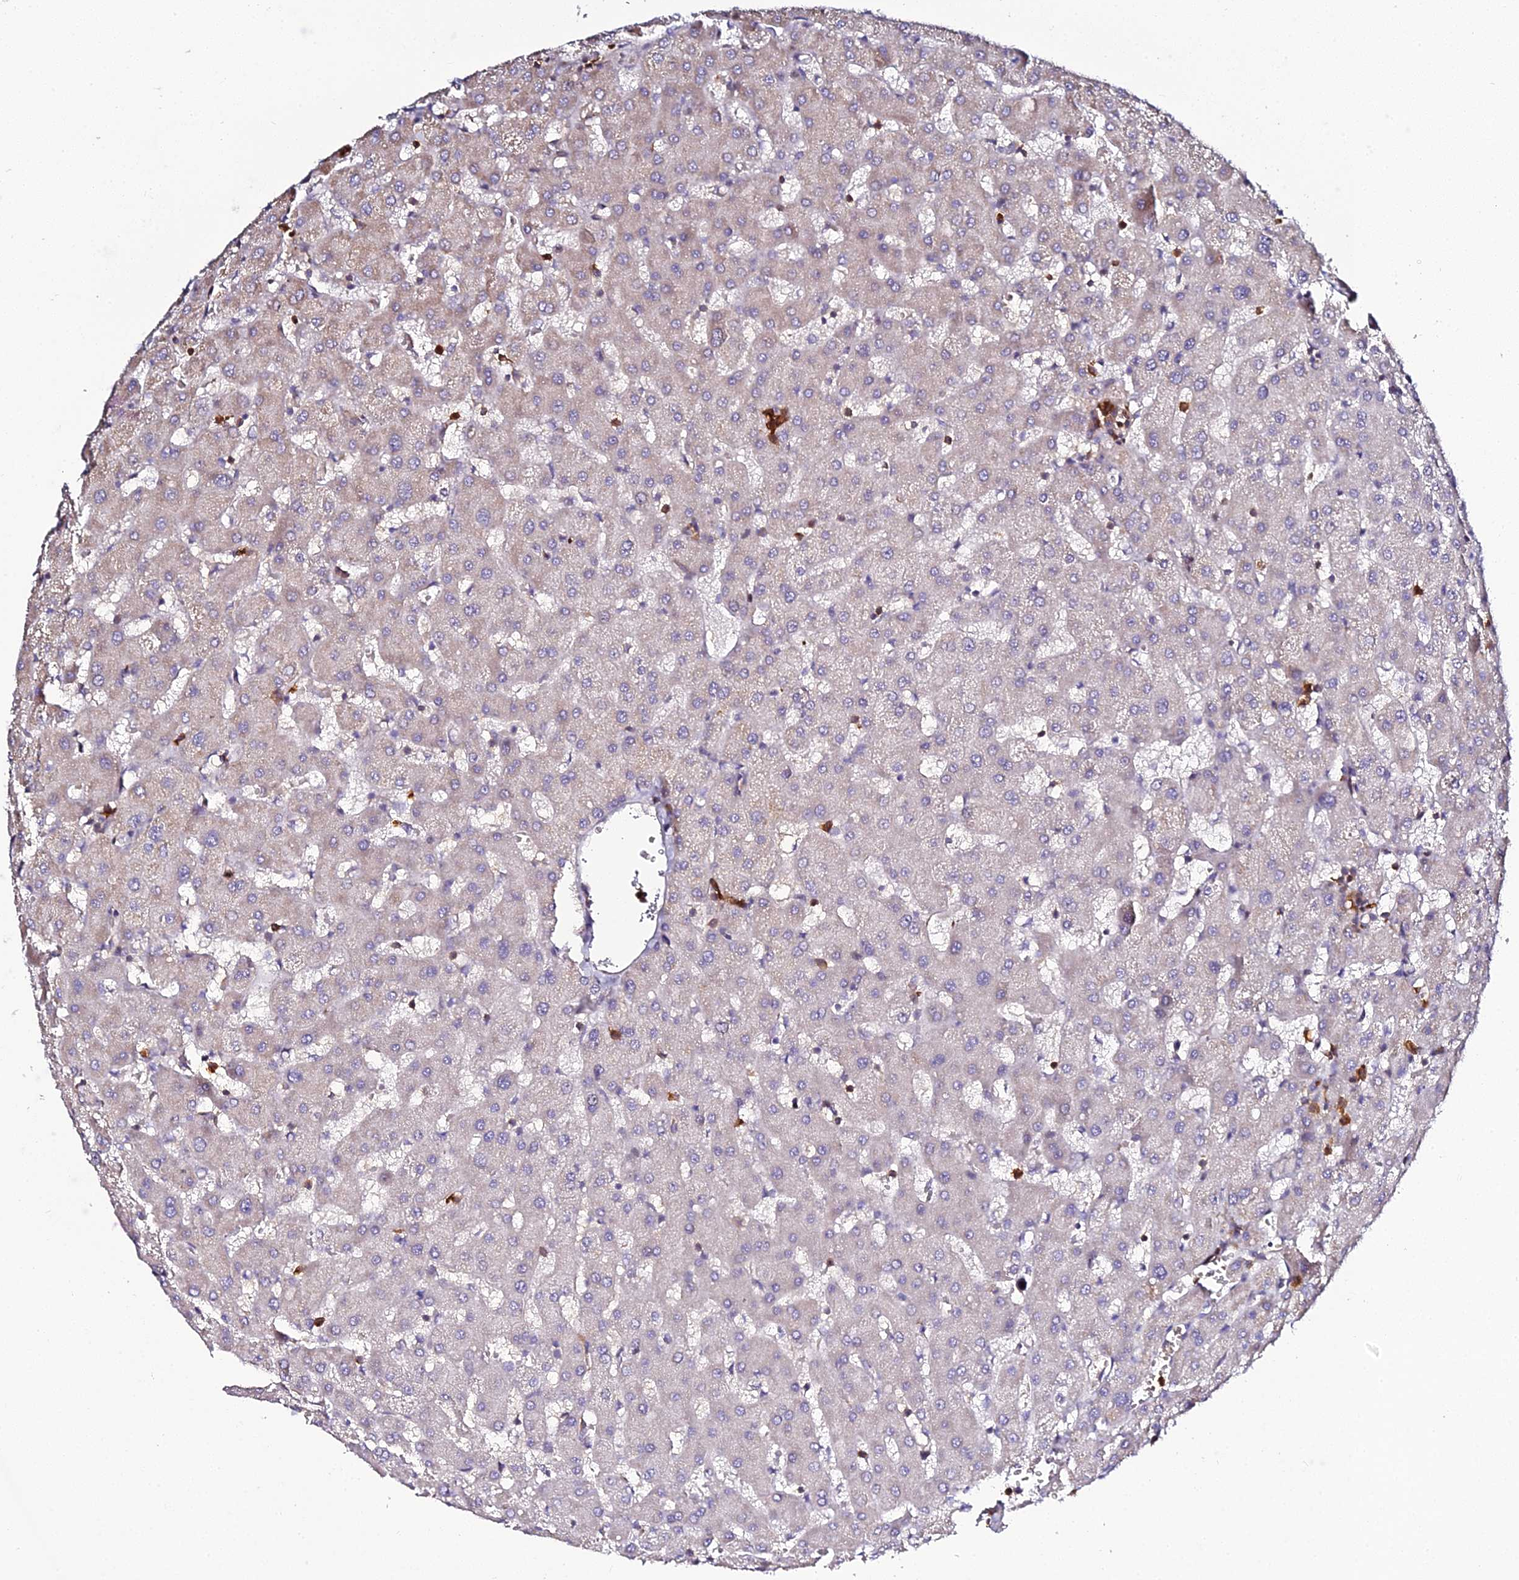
{"staining": {"intensity": "negative", "quantity": "none", "location": "none"}, "tissue": "liver", "cell_type": "Cholangiocytes", "image_type": "normal", "snomed": [{"axis": "morphology", "description": "Normal tissue, NOS"}, {"axis": "topography", "description": "Liver"}], "caption": "Protein analysis of normal liver displays no significant positivity in cholangiocytes. (Brightfield microscopy of DAB (3,3'-diaminobenzidine) immunohistochemistry at high magnification).", "gene": "IL4I1", "patient": {"sex": "female", "age": 63}}